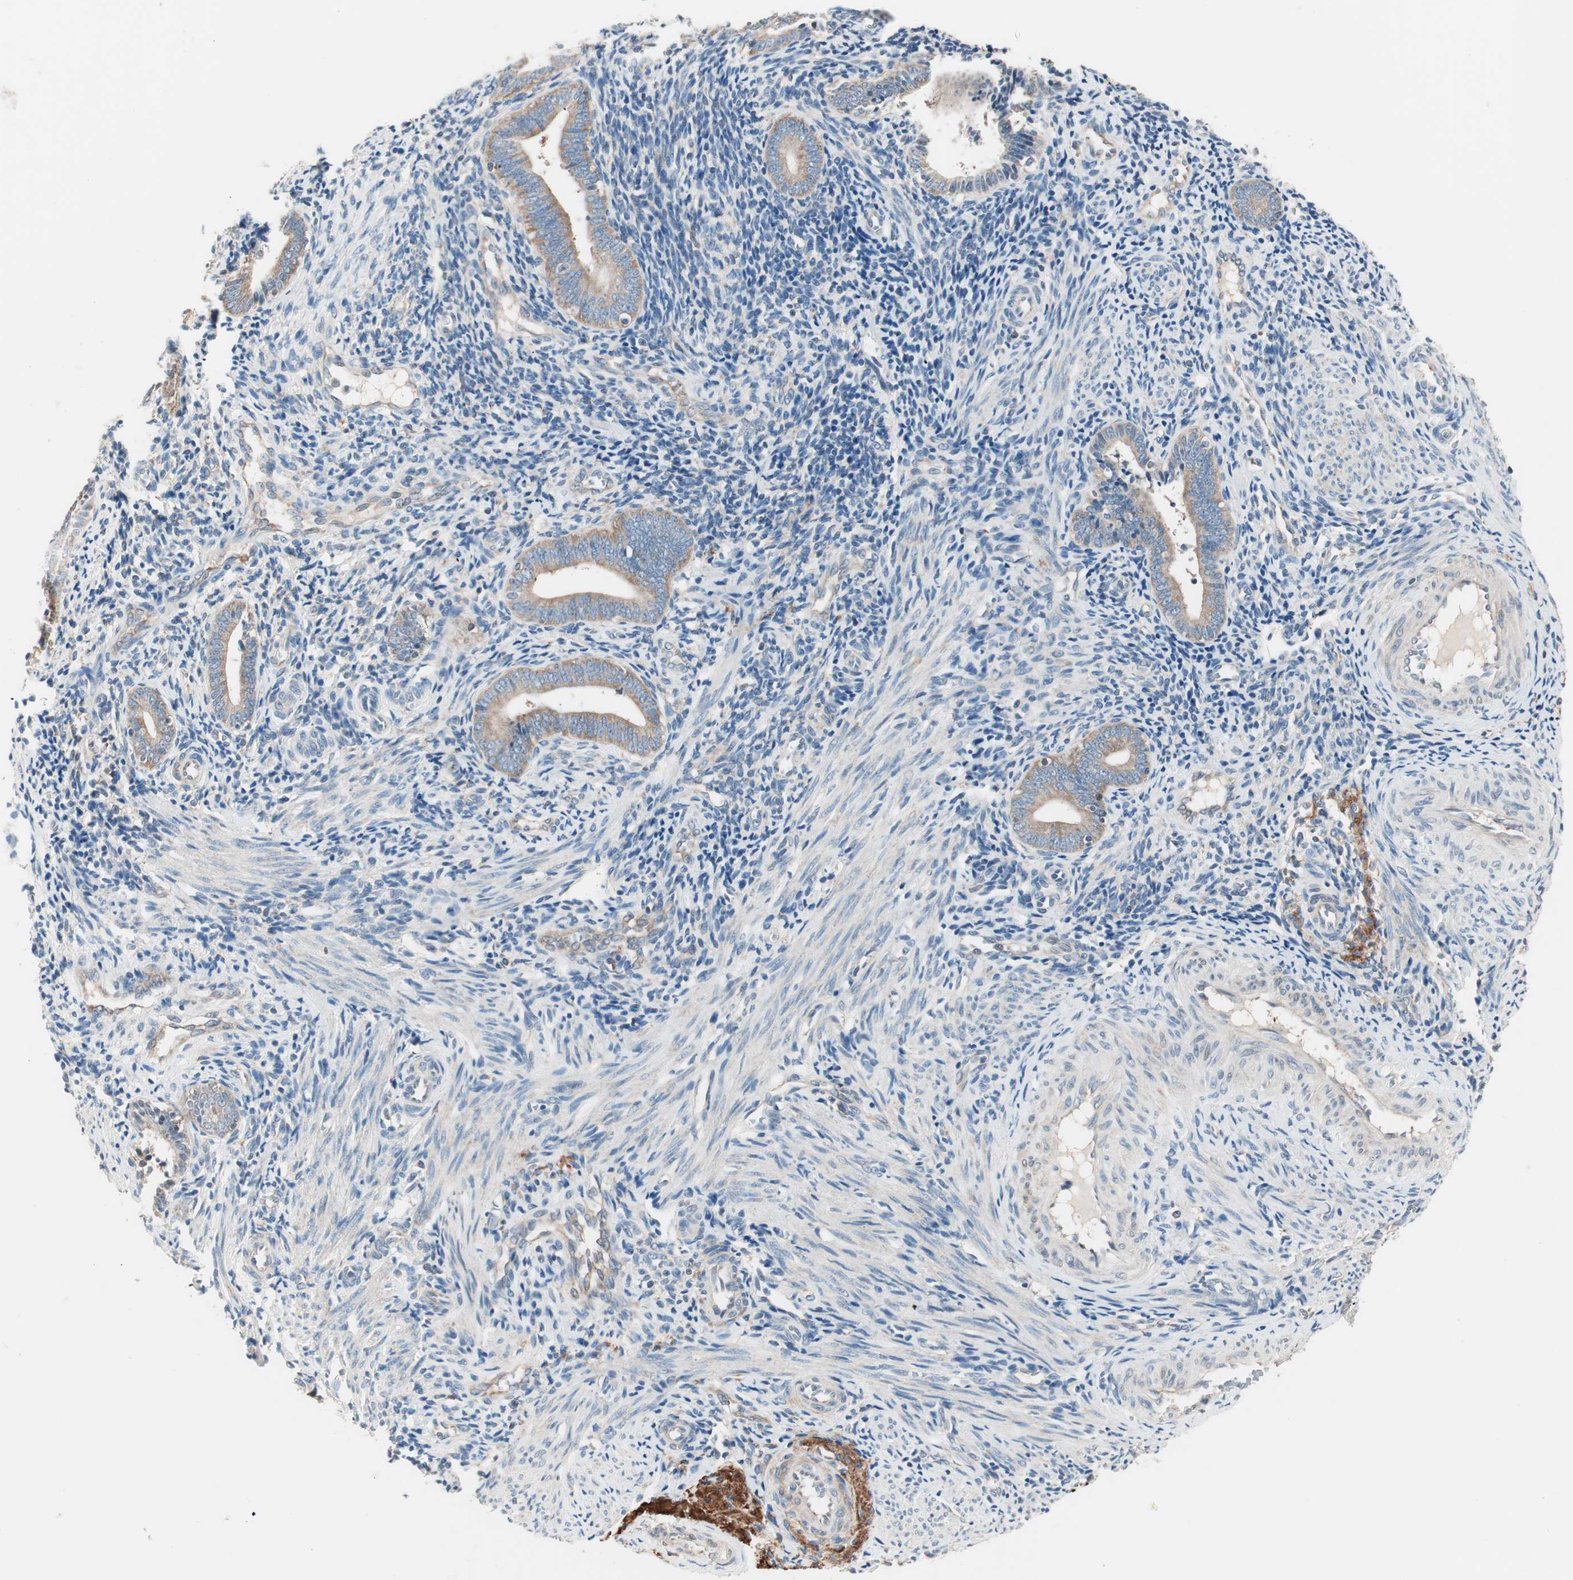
{"staining": {"intensity": "weak", "quantity": "<25%", "location": "cytoplasmic/membranous"}, "tissue": "endometrium", "cell_type": "Cells in endometrial stroma", "image_type": "normal", "snomed": [{"axis": "morphology", "description": "Normal tissue, NOS"}, {"axis": "topography", "description": "Uterus"}, {"axis": "topography", "description": "Endometrium"}], "caption": "This is an immunohistochemistry (IHC) image of benign human endometrium. There is no staining in cells in endometrial stroma.", "gene": "RAD54B", "patient": {"sex": "female", "age": 33}}